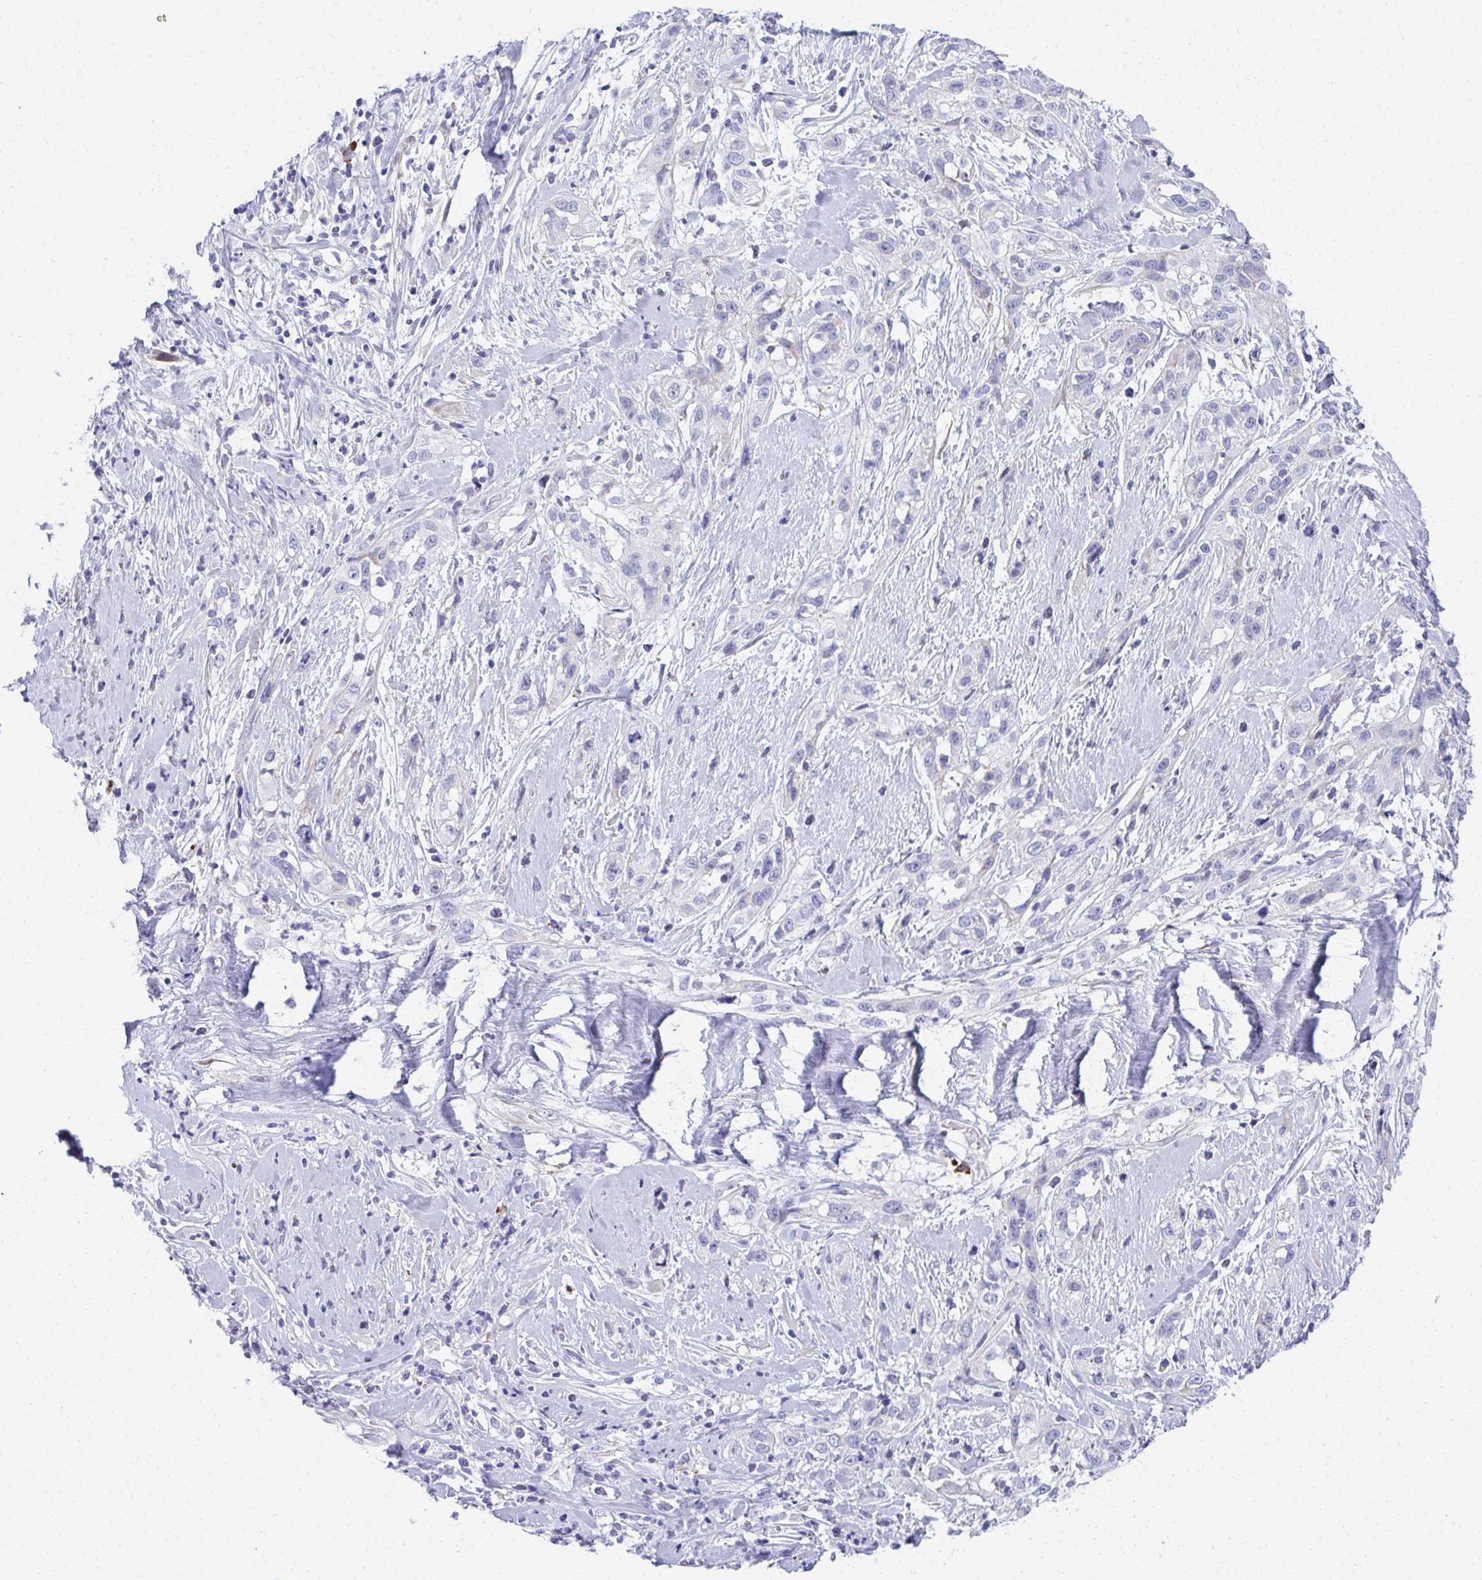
{"staining": {"intensity": "negative", "quantity": "none", "location": "none"}, "tissue": "skin cancer", "cell_type": "Tumor cells", "image_type": "cancer", "snomed": [{"axis": "morphology", "description": "Squamous cell carcinoma, NOS"}, {"axis": "topography", "description": "Skin"}], "caption": "Tumor cells are negative for brown protein staining in skin cancer. (Stains: DAB IHC with hematoxylin counter stain, Microscopy: brightfield microscopy at high magnification).", "gene": "PUS7L", "patient": {"sex": "male", "age": 82}}